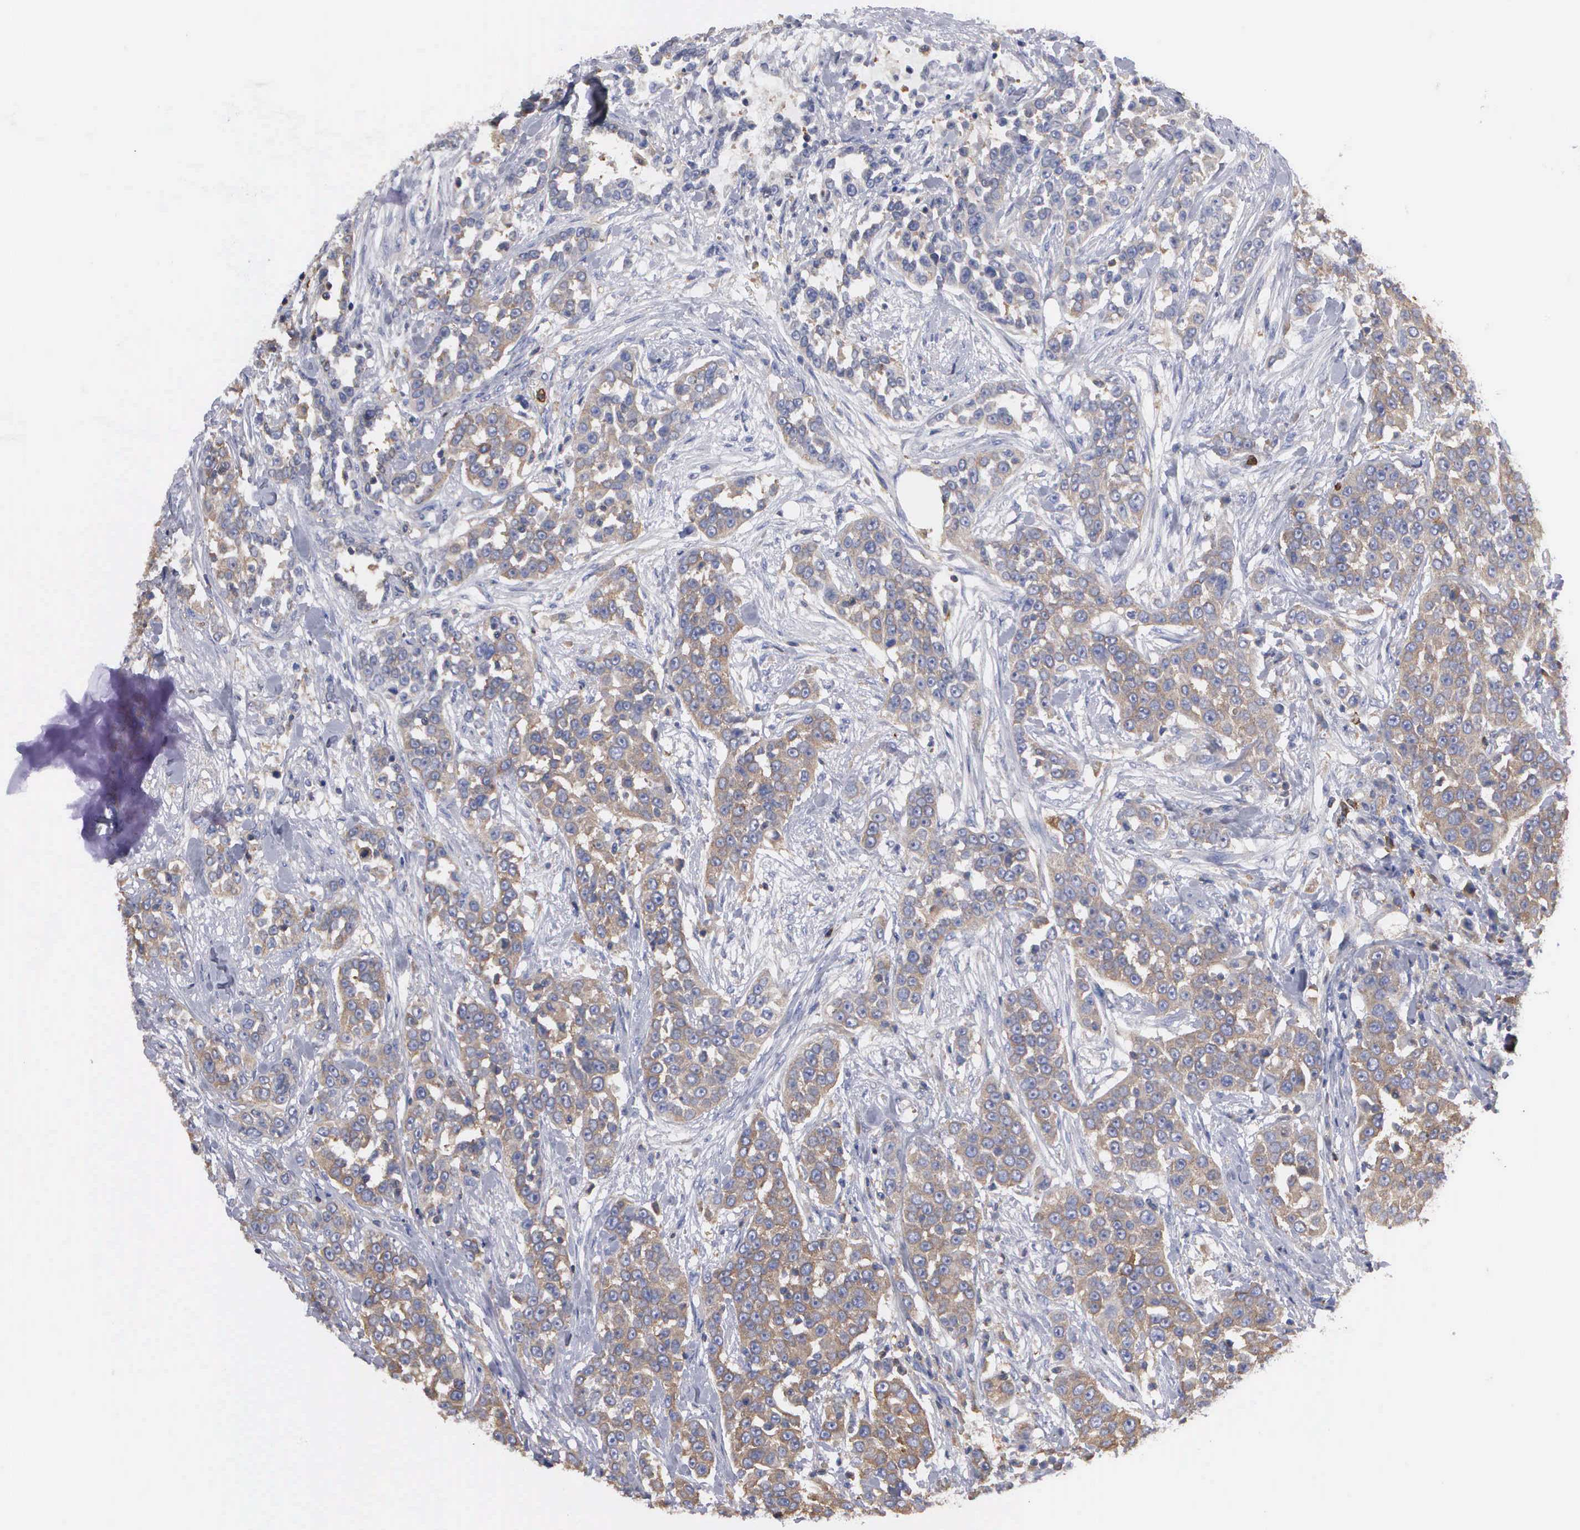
{"staining": {"intensity": "weak", "quantity": ">75%", "location": "cytoplasmic/membranous"}, "tissue": "urothelial cancer", "cell_type": "Tumor cells", "image_type": "cancer", "snomed": [{"axis": "morphology", "description": "Urothelial carcinoma, High grade"}, {"axis": "topography", "description": "Urinary bladder"}], "caption": "The immunohistochemical stain shows weak cytoplasmic/membranous expression in tumor cells of urothelial cancer tissue.", "gene": "G6PD", "patient": {"sex": "female", "age": 80}}